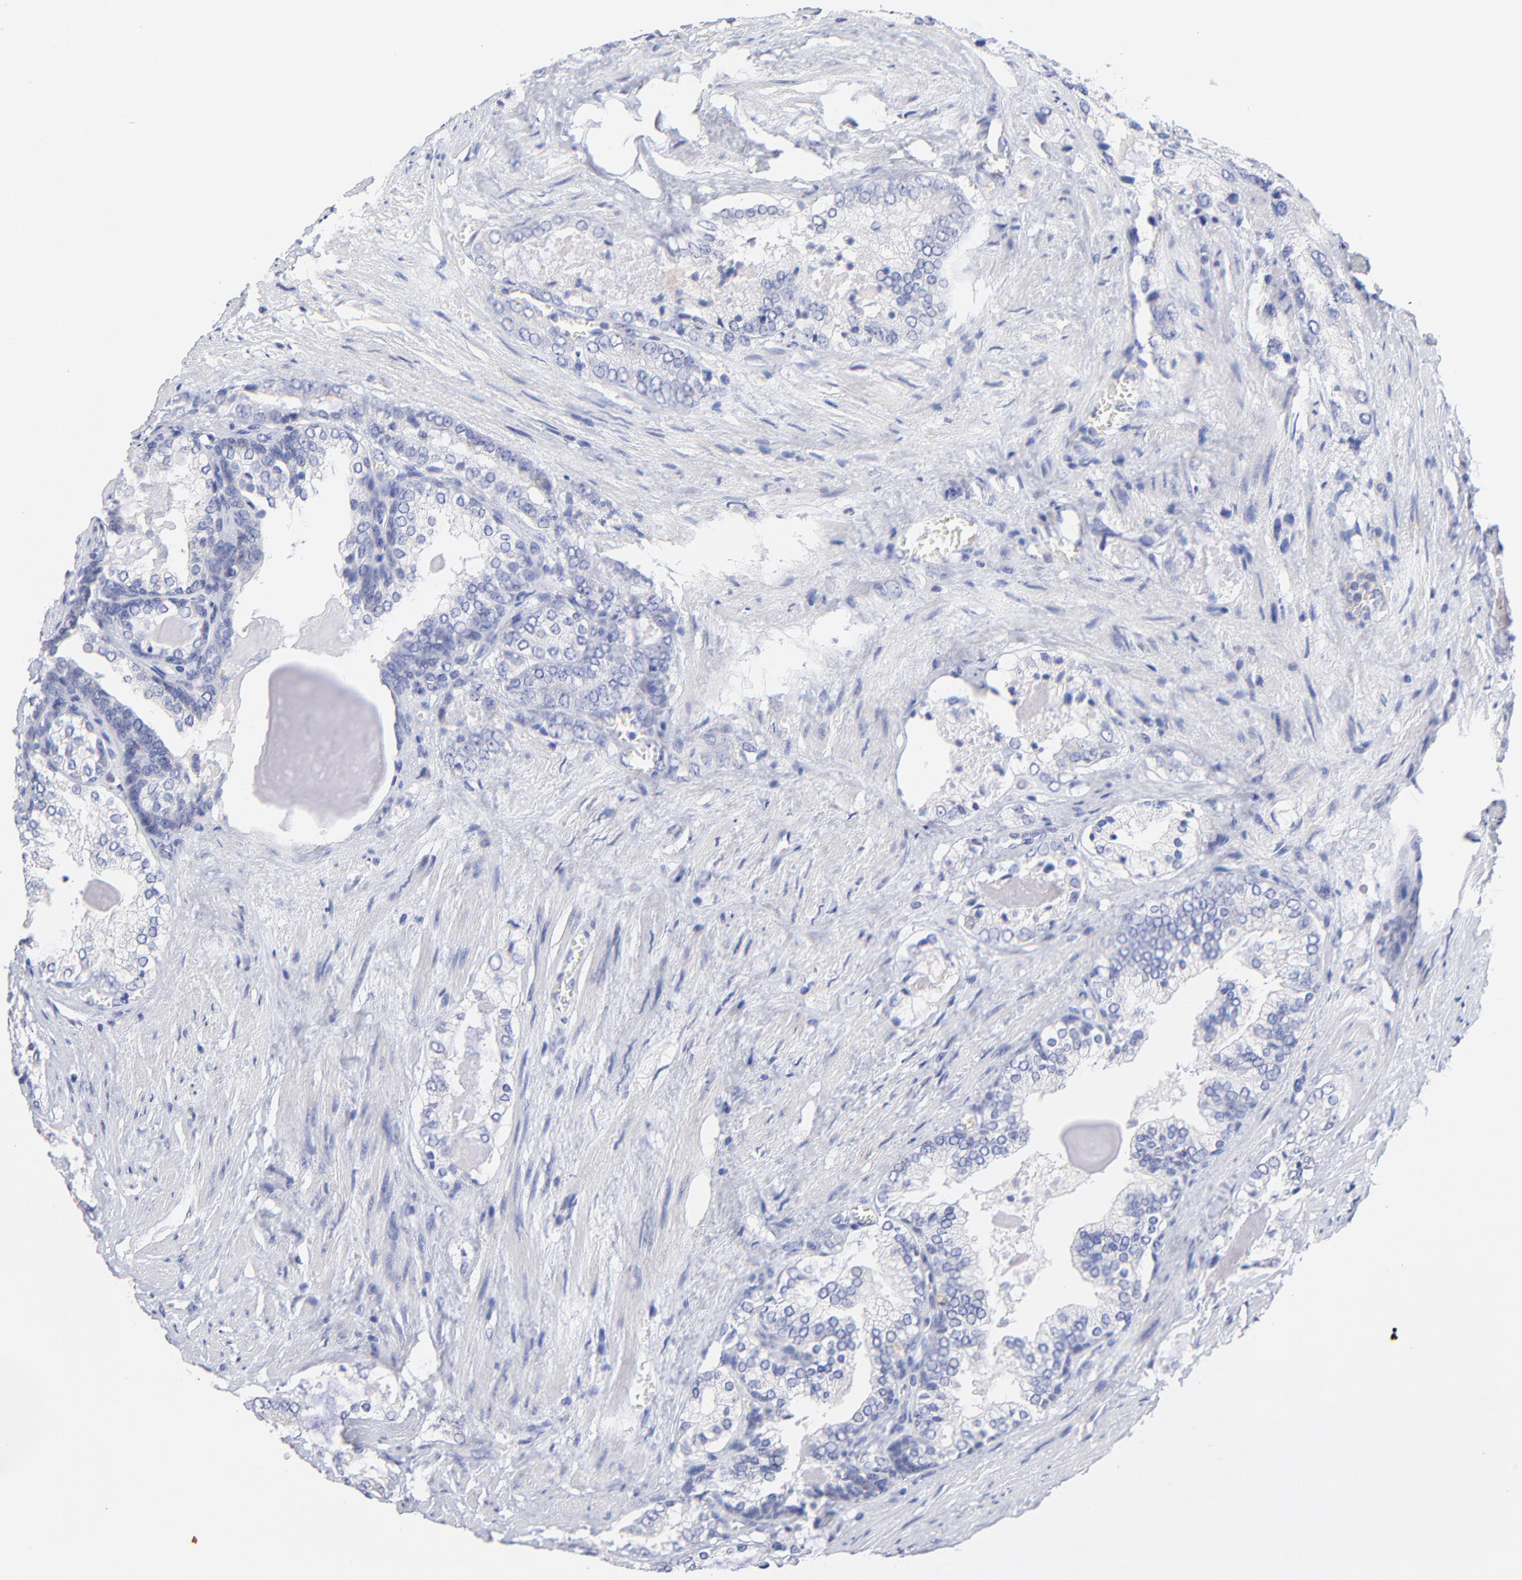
{"staining": {"intensity": "negative", "quantity": "none", "location": "none"}, "tissue": "prostate cancer", "cell_type": "Tumor cells", "image_type": "cancer", "snomed": [{"axis": "morphology", "description": "Adenocarcinoma, Medium grade"}, {"axis": "topography", "description": "Prostate"}], "caption": "A micrograph of prostate cancer (medium-grade adenocarcinoma) stained for a protein displays no brown staining in tumor cells.", "gene": "CFAP57", "patient": {"sex": "male", "age": 60}}